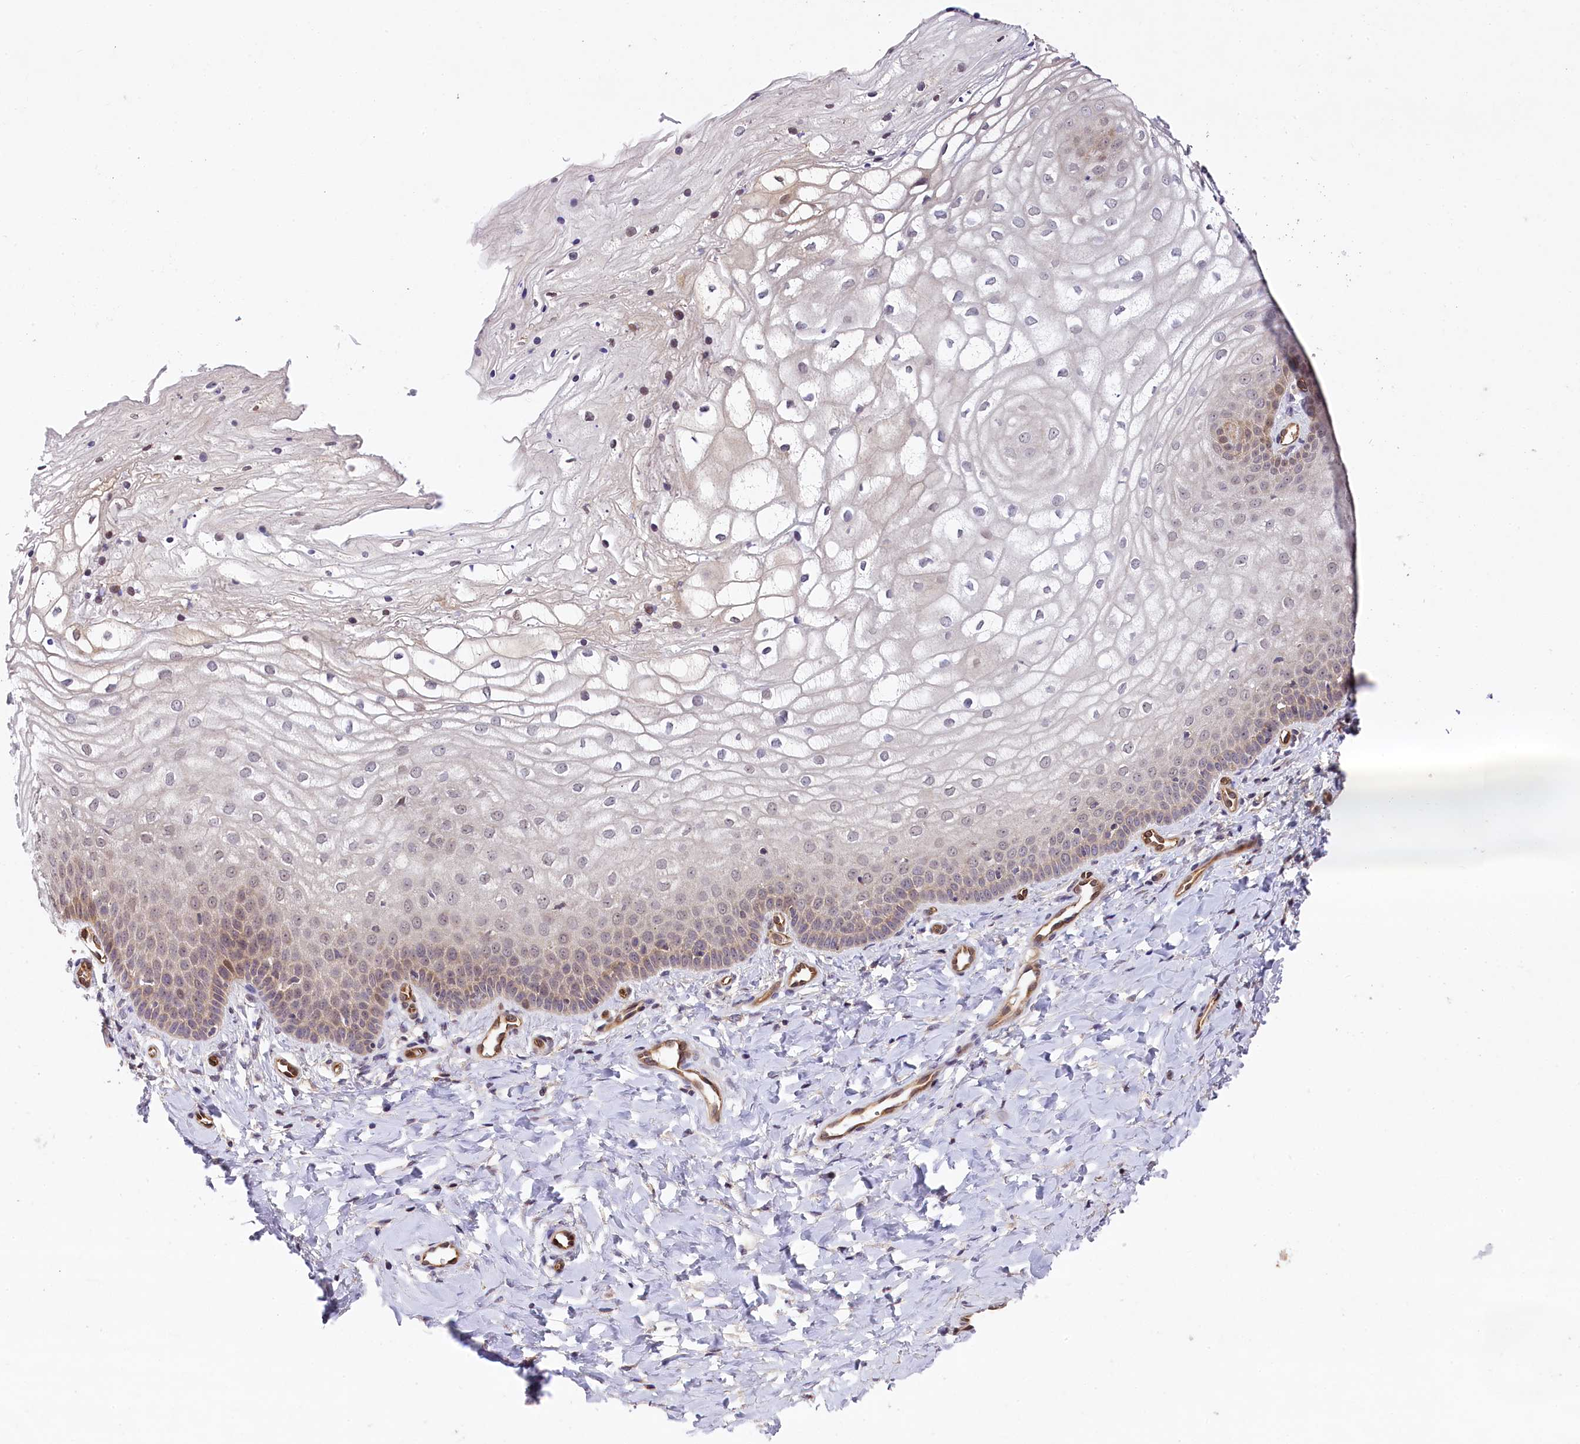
{"staining": {"intensity": "moderate", "quantity": "25%-75%", "location": "cytoplasmic/membranous,nuclear"}, "tissue": "vagina", "cell_type": "Squamous epithelial cells", "image_type": "normal", "snomed": [{"axis": "morphology", "description": "Normal tissue, NOS"}, {"axis": "topography", "description": "Vagina"}], "caption": "Squamous epithelial cells display medium levels of moderate cytoplasmic/membranous,nuclear positivity in approximately 25%-75% of cells in normal human vagina. The staining is performed using DAB (3,3'-diaminobenzidine) brown chromogen to label protein expression. The nuclei are counter-stained blue using hematoxylin.", "gene": "SNRK", "patient": {"sex": "female", "age": 68}}